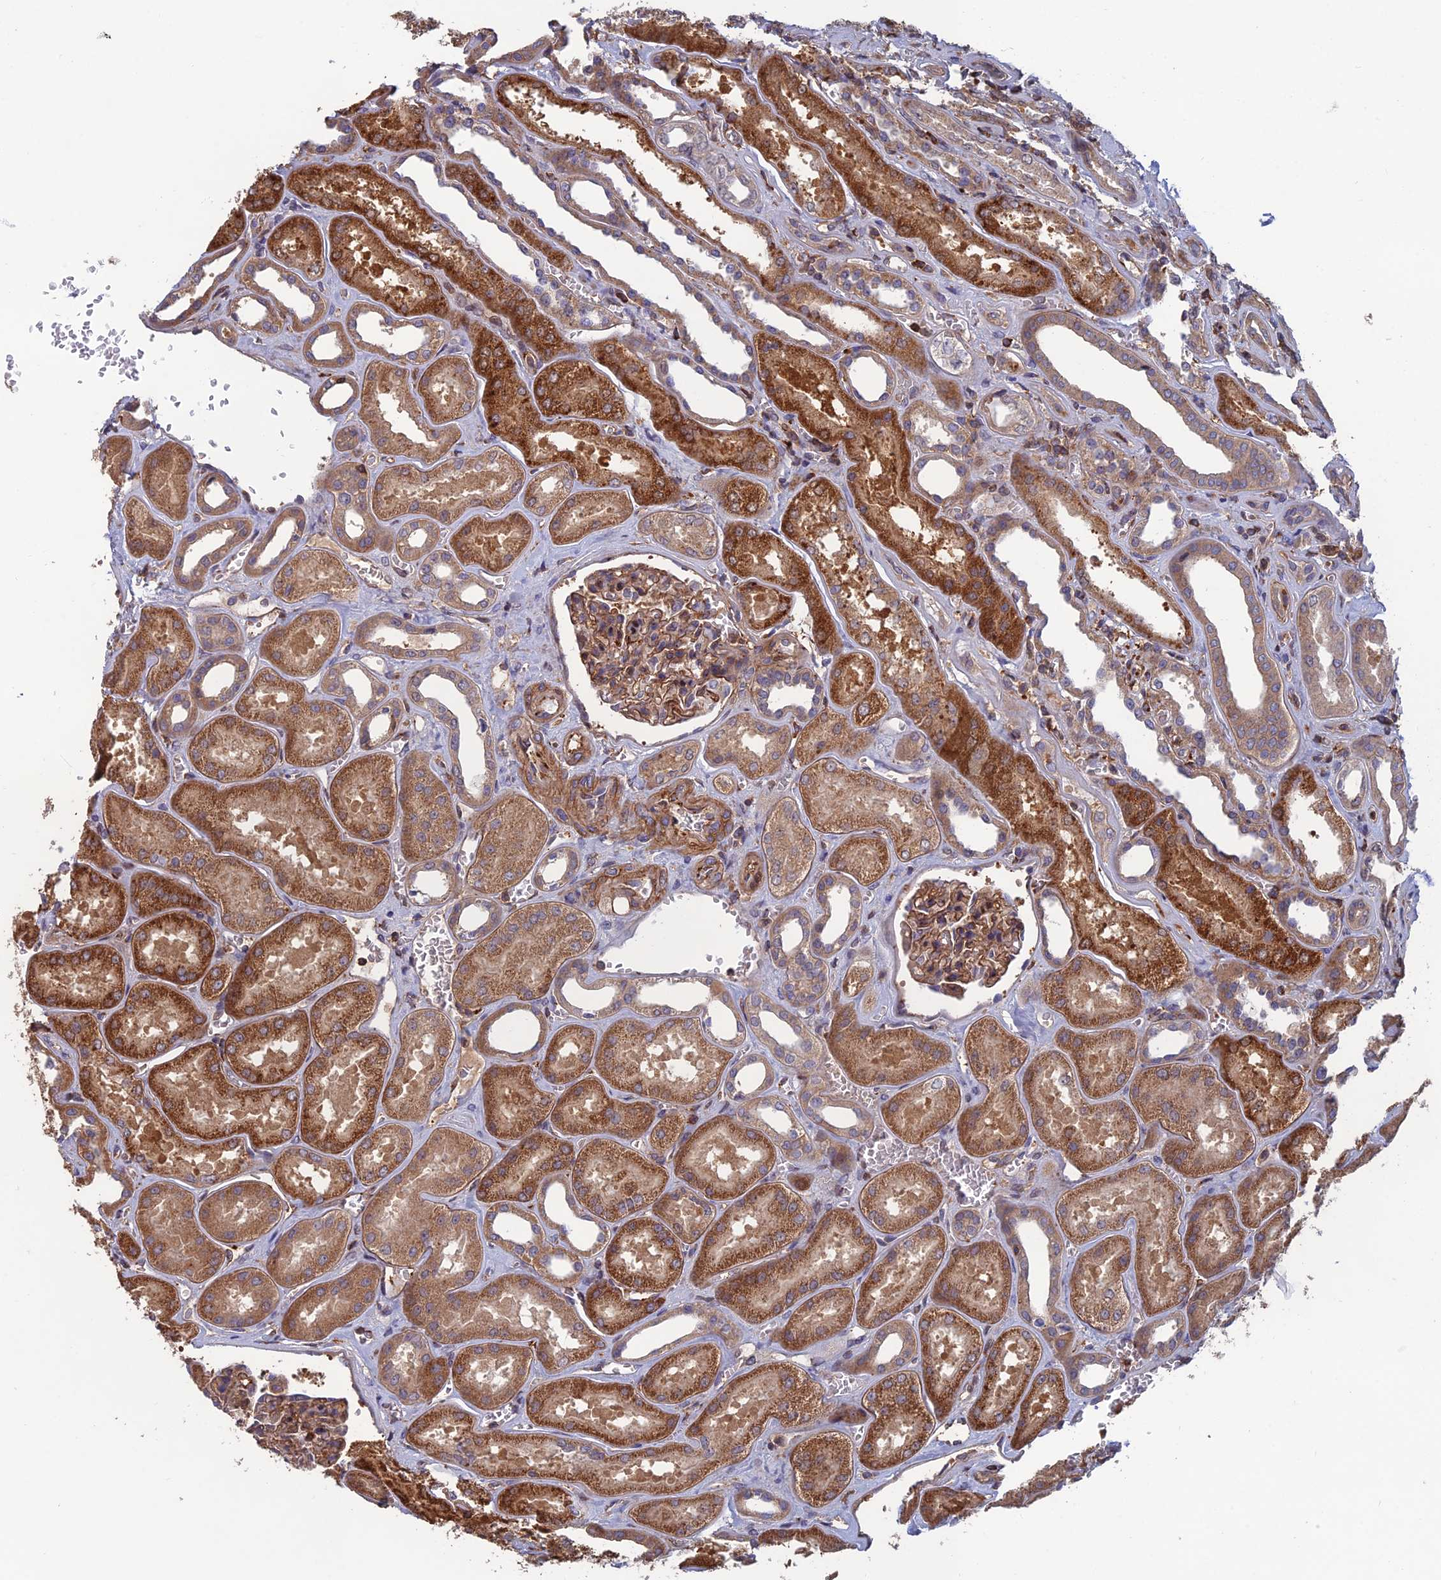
{"staining": {"intensity": "weak", "quantity": ">75%", "location": "cytoplasmic/membranous"}, "tissue": "kidney", "cell_type": "Cells in glomeruli", "image_type": "normal", "snomed": [{"axis": "morphology", "description": "Normal tissue, NOS"}, {"axis": "morphology", "description": "Adenocarcinoma, NOS"}, {"axis": "topography", "description": "Kidney"}], "caption": "Immunohistochemistry (DAB) staining of unremarkable human kidney exhibits weak cytoplasmic/membranous protein staining in approximately >75% of cells in glomeruli. The staining is performed using DAB (3,3'-diaminobenzidine) brown chromogen to label protein expression. The nuclei are counter-stained blue using hematoxylin.", "gene": "C15orf62", "patient": {"sex": "female", "age": 68}}